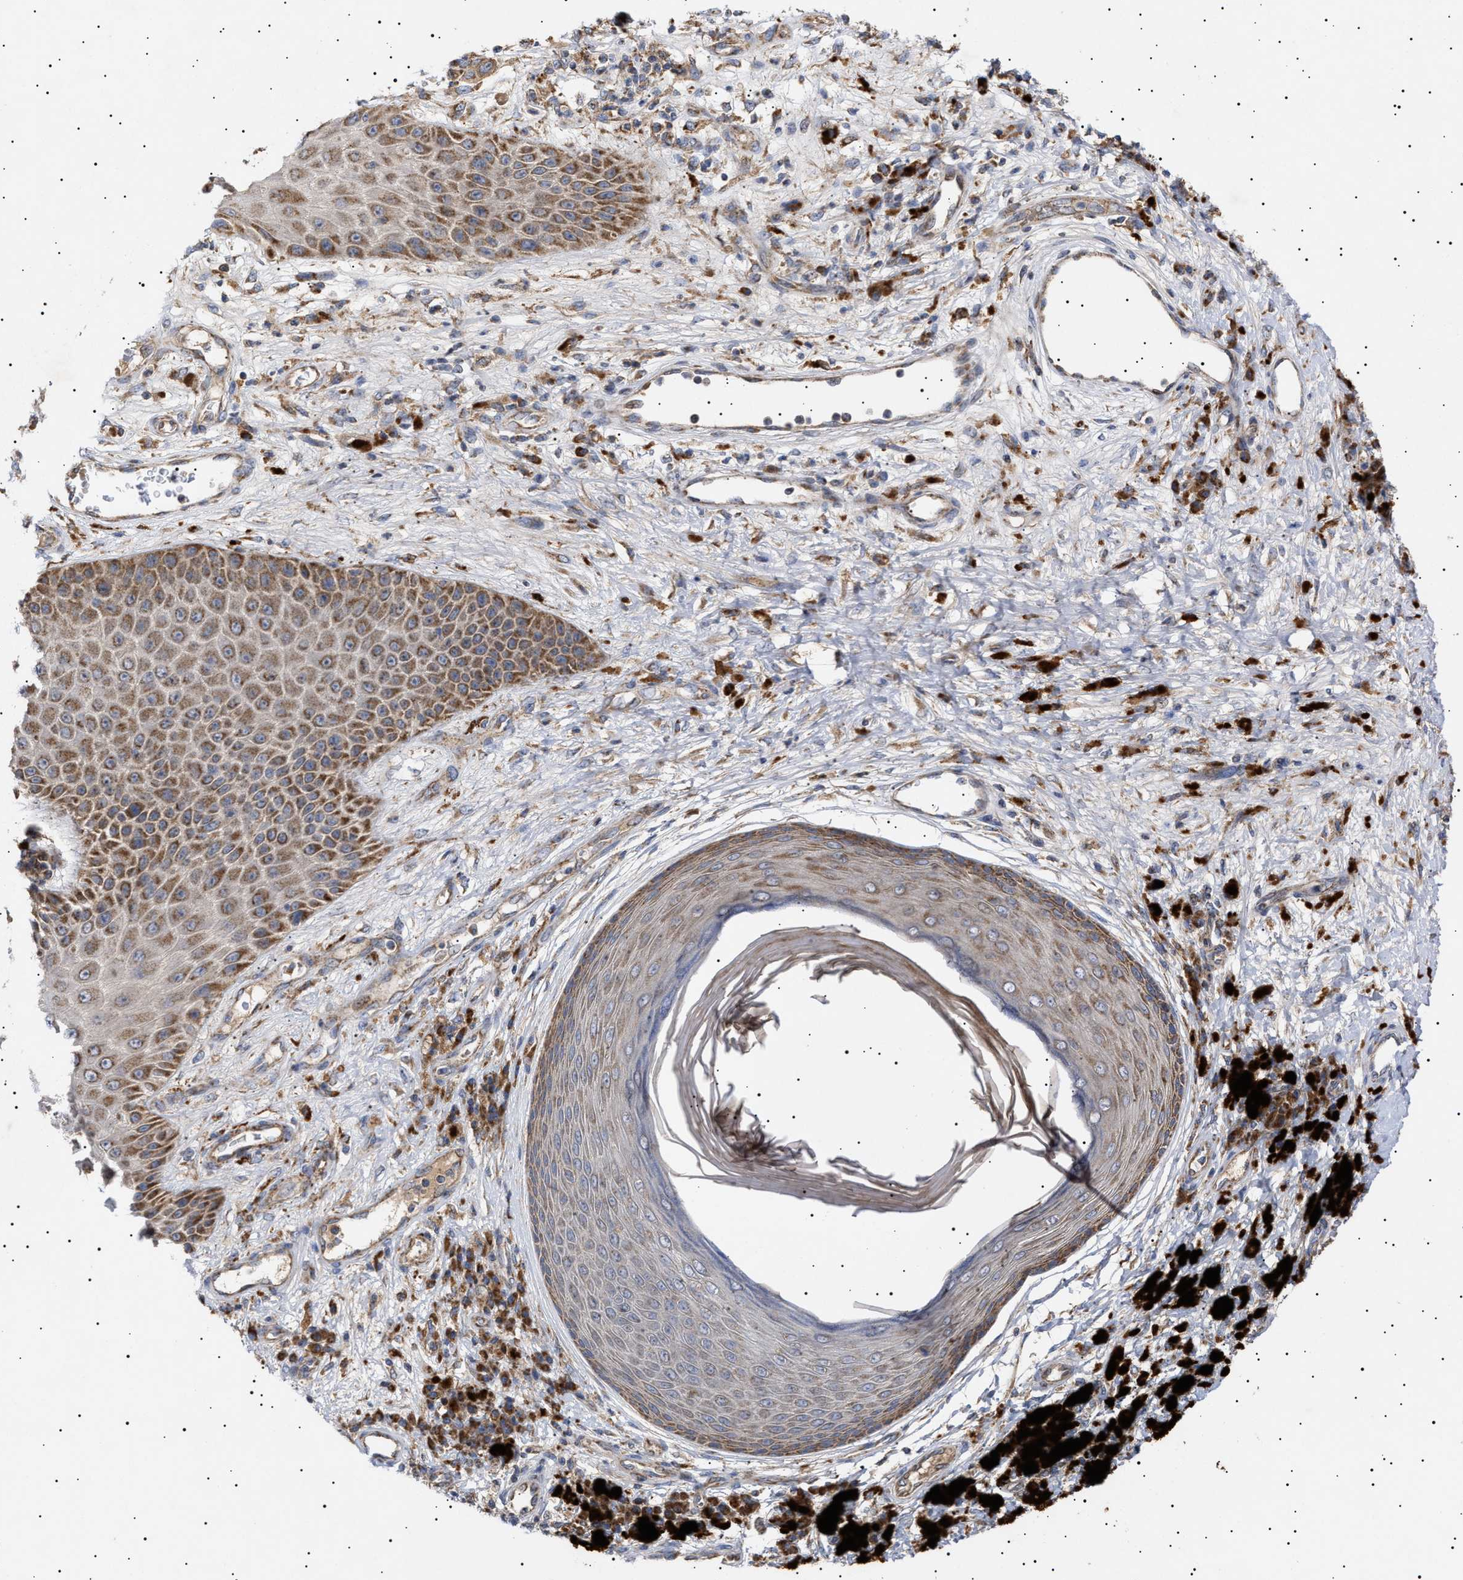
{"staining": {"intensity": "strong", "quantity": ">75%", "location": "cytoplasmic/membranous"}, "tissue": "melanoma", "cell_type": "Tumor cells", "image_type": "cancer", "snomed": [{"axis": "morphology", "description": "Malignant melanoma, NOS"}, {"axis": "topography", "description": "Skin"}], "caption": "Protein analysis of melanoma tissue shows strong cytoplasmic/membranous staining in approximately >75% of tumor cells.", "gene": "MRPL10", "patient": {"sex": "female", "age": 73}}